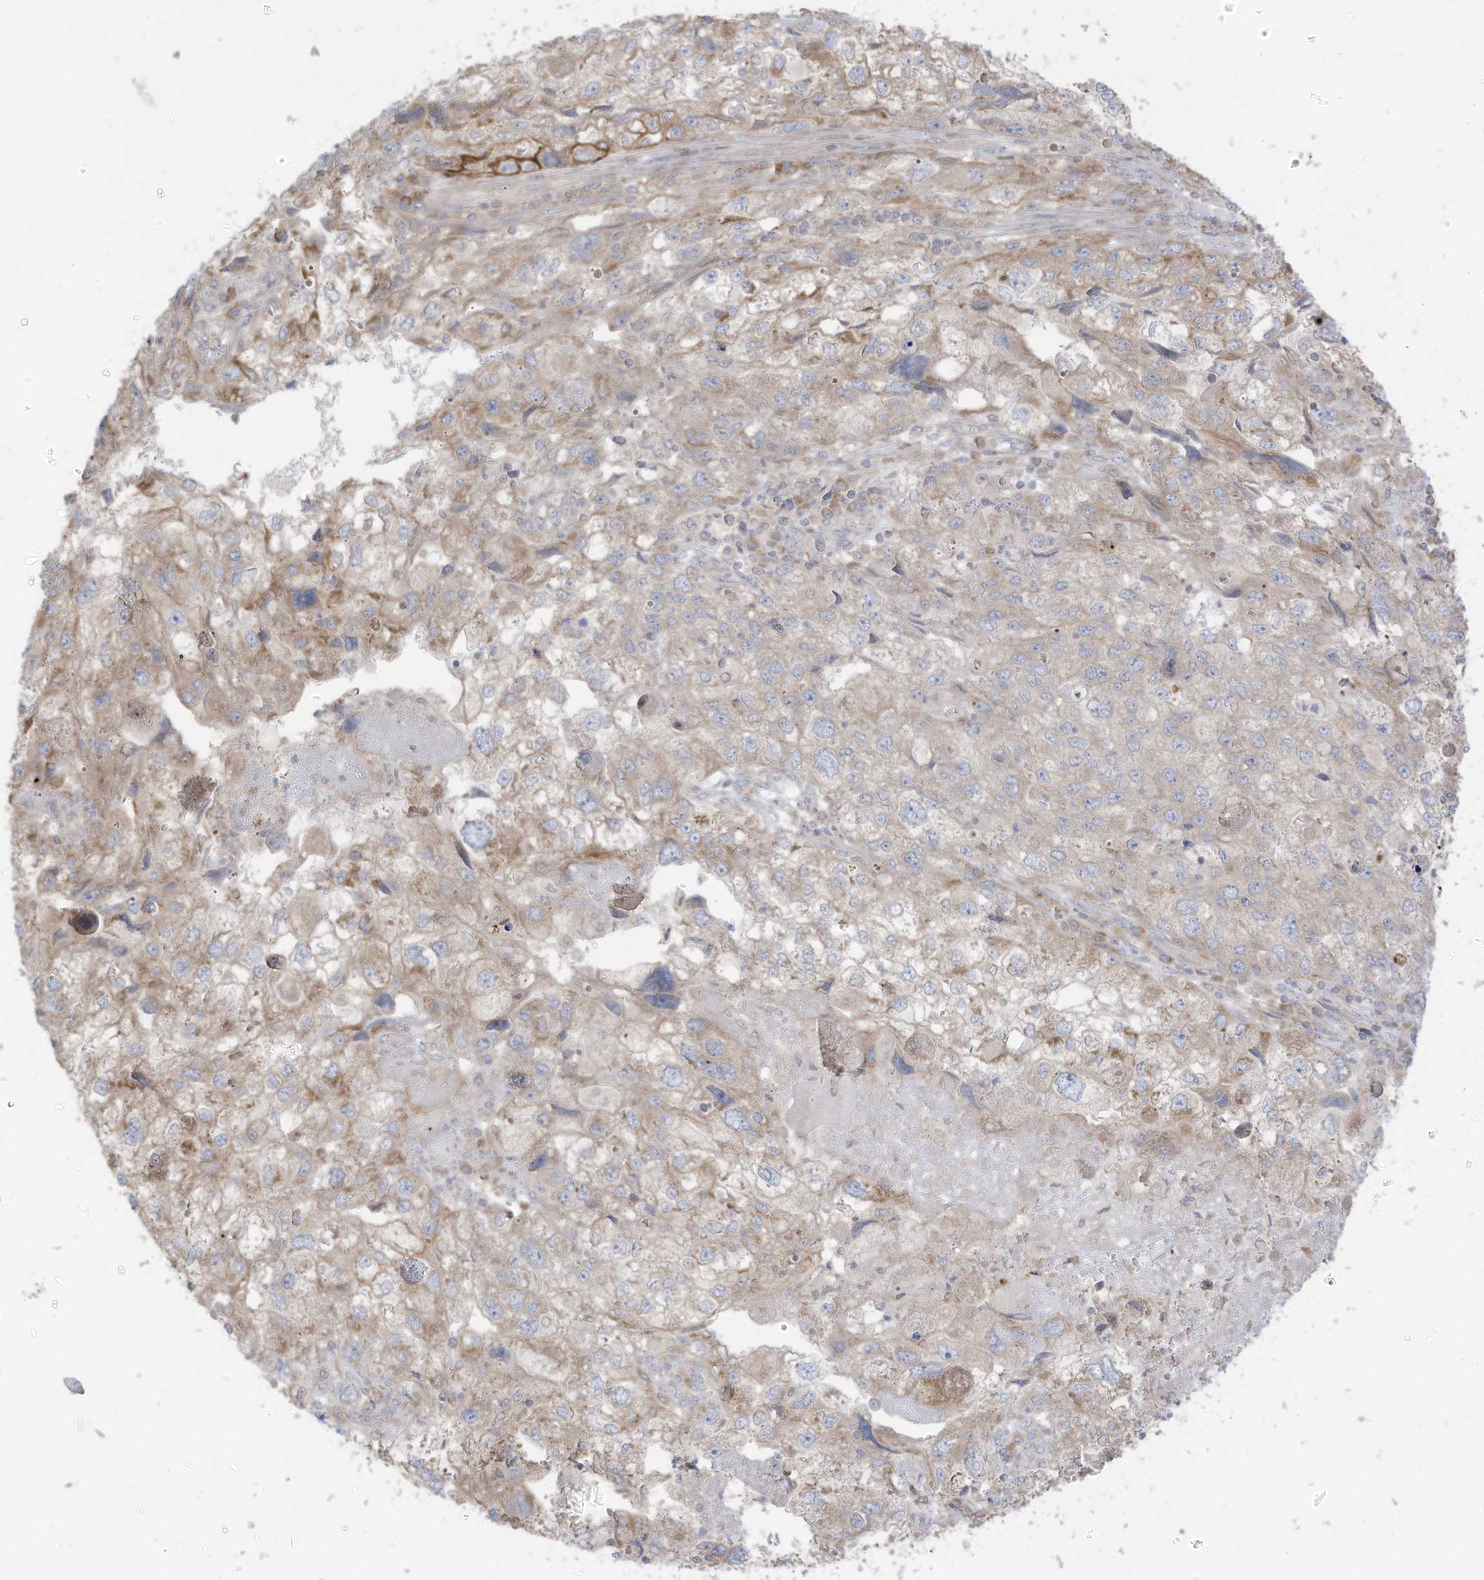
{"staining": {"intensity": "moderate", "quantity": "<25%", "location": "cytoplasmic/membranous"}, "tissue": "endometrial cancer", "cell_type": "Tumor cells", "image_type": "cancer", "snomed": [{"axis": "morphology", "description": "Adenocarcinoma, NOS"}, {"axis": "topography", "description": "Endometrium"}], "caption": "Protein expression analysis of endometrial cancer (adenocarcinoma) reveals moderate cytoplasmic/membranous staining in approximately <25% of tumor cells.", "gene": "CGAS", "patient": {"sex": "female", "age": 49}}